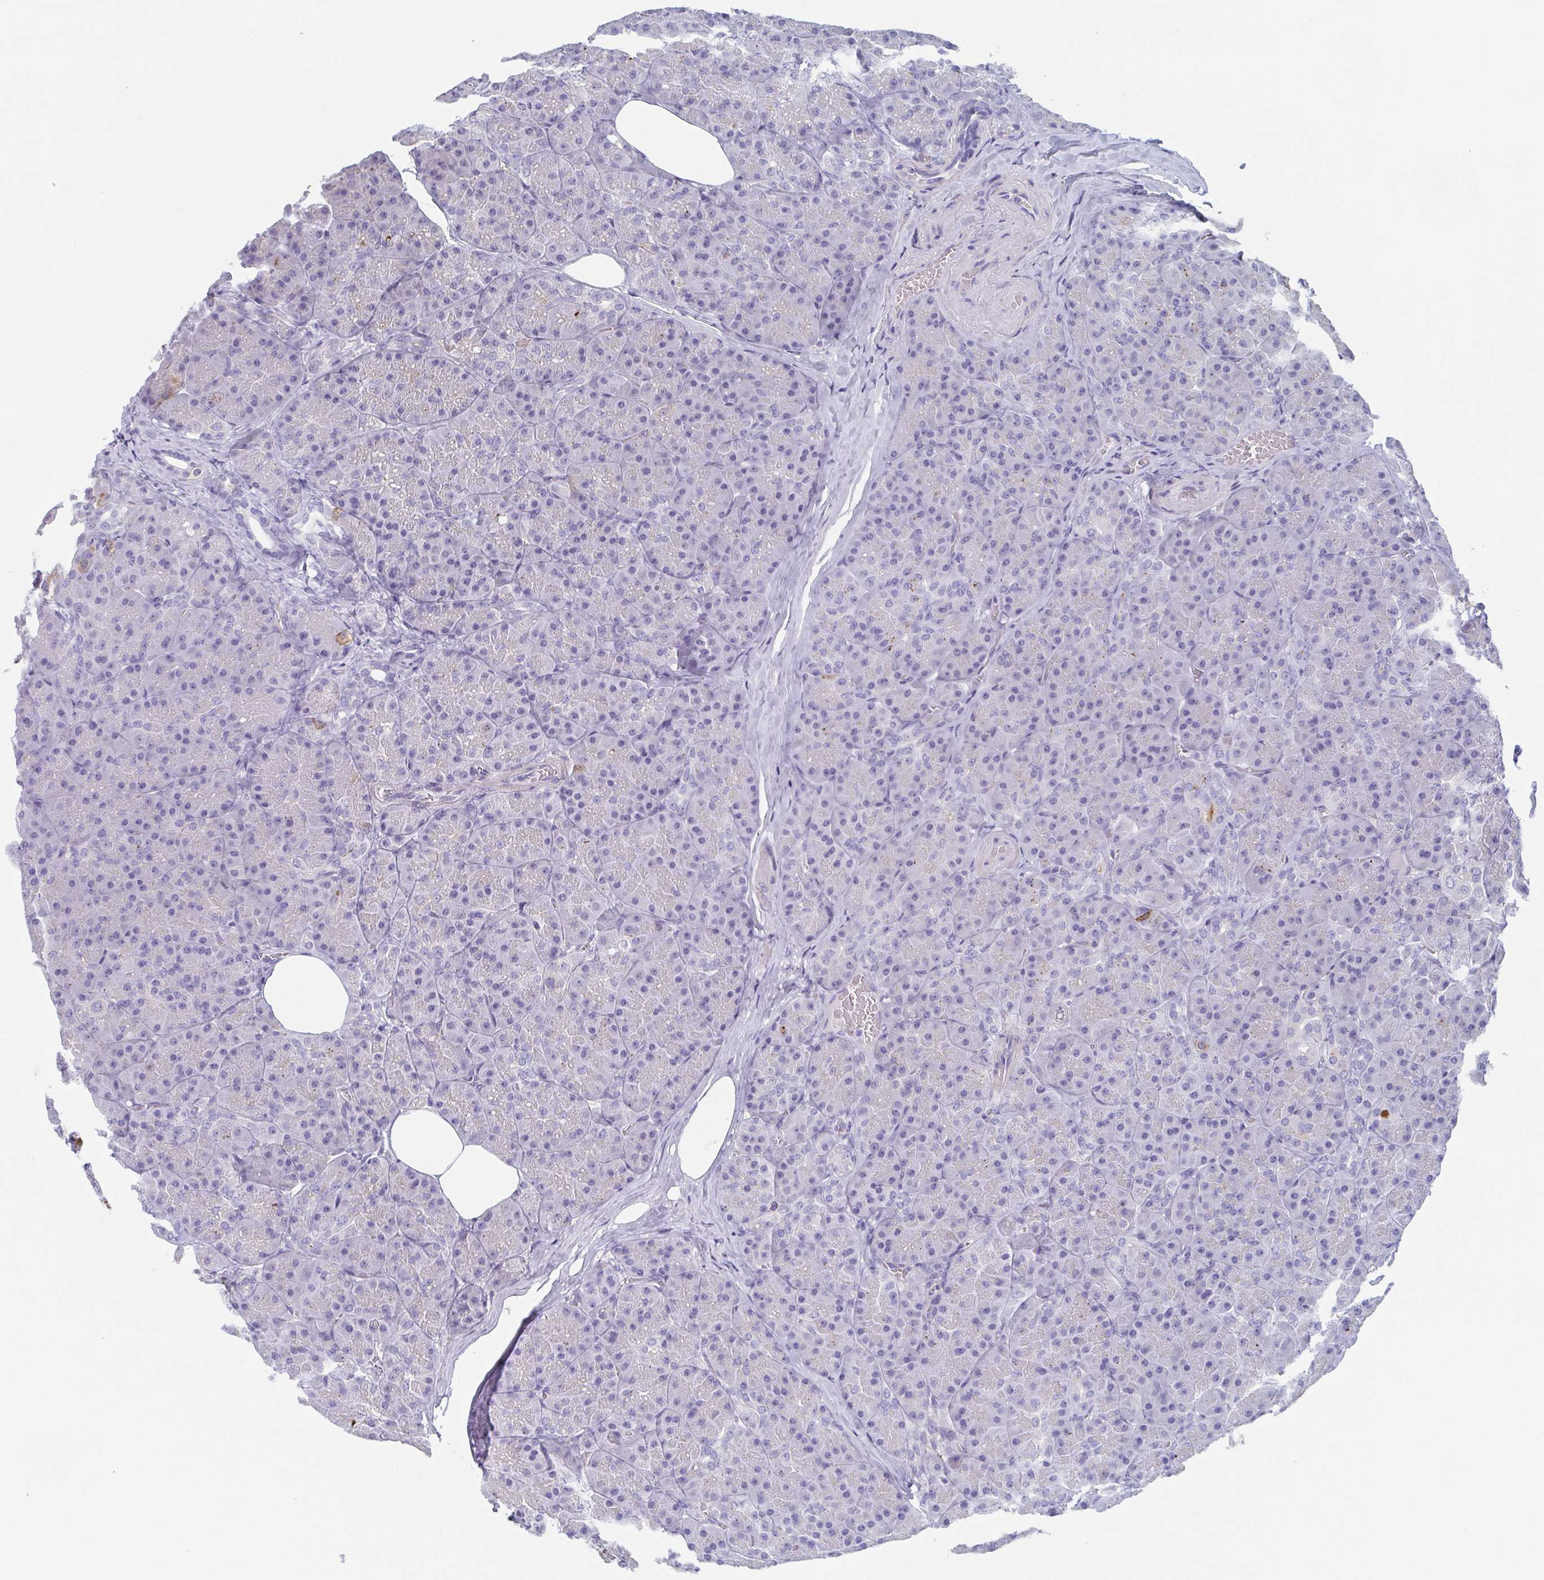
{"staining": {"intensity": "negative", "quantity": "none", "location": "none"}, "tissue": "pancreas", "cell_type": "Exocrine glandular cells", "image_type": "normal", "snomed": [{"axis": "morphology", "description": "Normal tissue, NOS"}, {"axis": "topography", "description": "Pancreas"}], "caption": "This image is of benign pancreas stained with IHC to label a protein in brown with the nuclei are counter-stained blue. There is no staining in exocrine glandular cells.", "gene": "TAGLN3", "patient": {"sex": "male", "age": 57}}